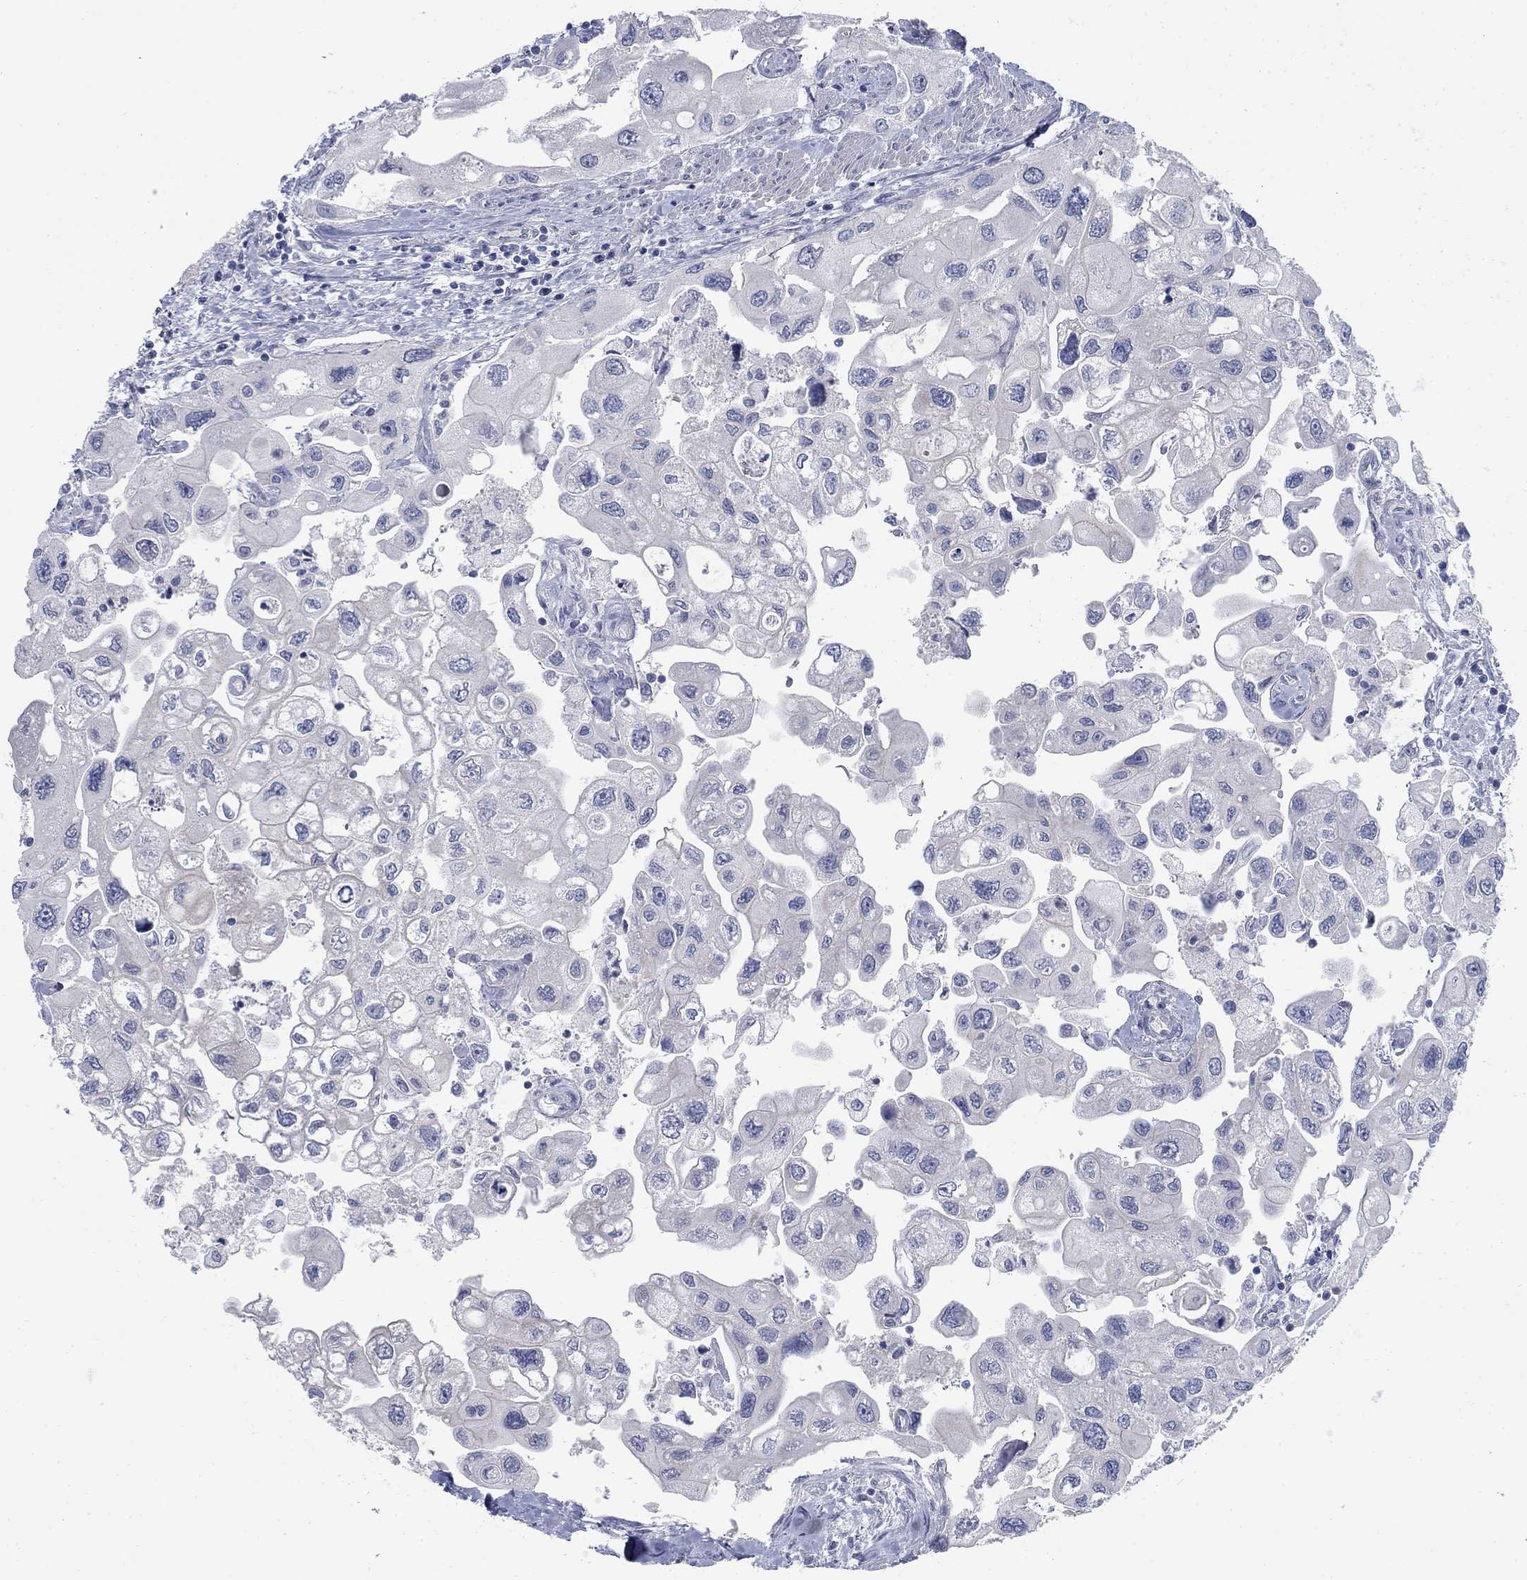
{"staining": {"intensity": "negative", "quantity": "none", "location": "none"}, "tissue": "urothelial cancer", "cell_type": "Tumor cells", "image_type": "cancer", "snomed": [{"axis": "morphology", "description": "Urothelial carcinoma, High grade"}, {"axis": "topography", "description": "Urinary bladder"}], "caption": "High-grade urothelial carcinoma was stained to show a protein in brown. There is no significant positivity in tumor cells. The staining is performed using DAB (3,3'-diaminobenzidine) brown chromogen with nuclei counter-stained in using hematoxylin.", "gene": "DNER", "patient": {"sex": "male", "age": 59}}